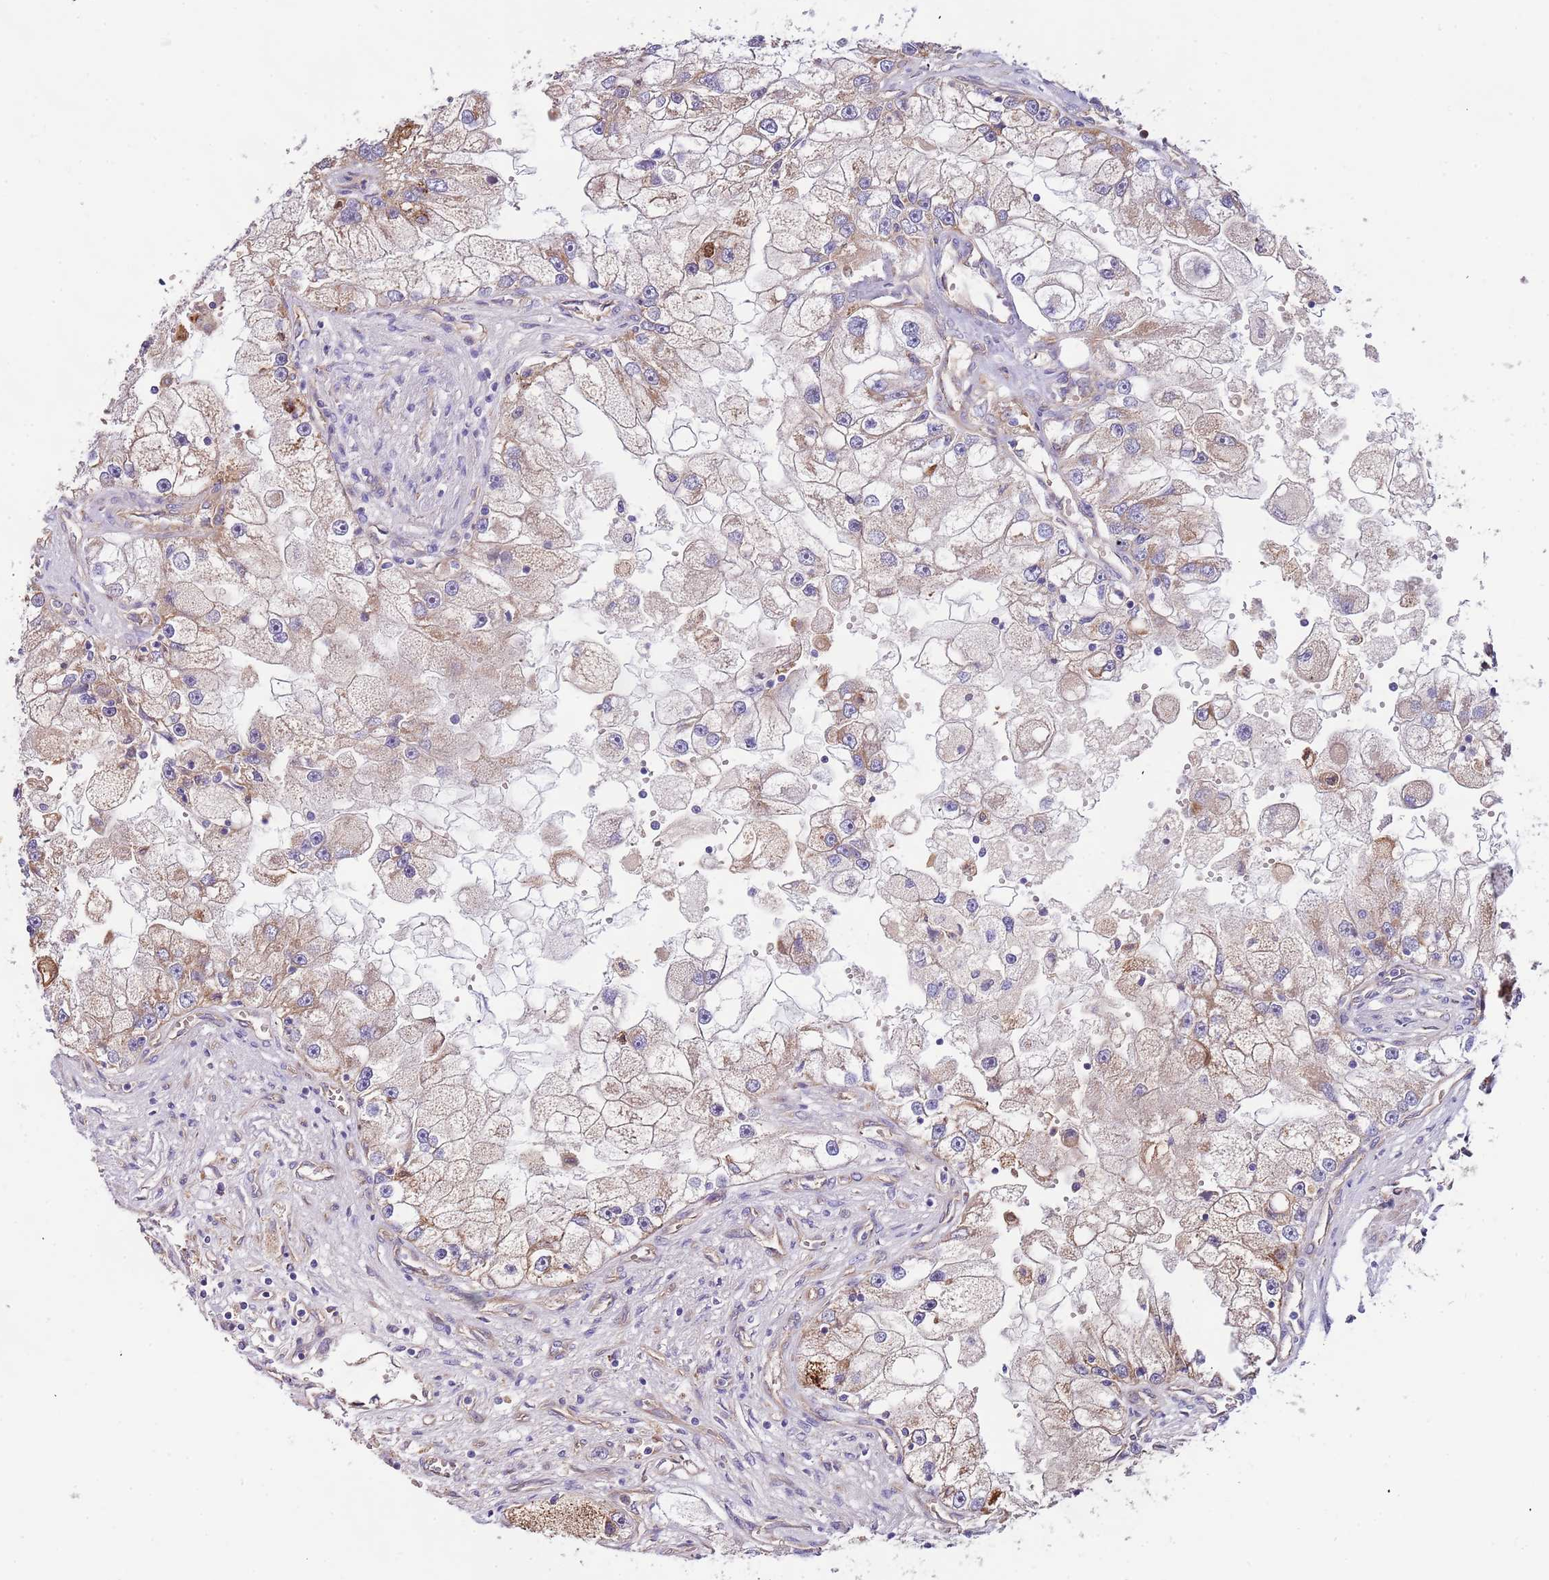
{"staining": {"intensity": "weak", "quantity": "<25%", "location": "cytoplasmic/membranous"}, "tissue": "renal cancer", "cell_type": "Tumor cells", "image_type": "cancer", "snomed": [{"axis": "morphology", "description": "Adenocarcinoma, NOS"}, {"axis": "topography", "description": "Kidney"}], "caption": "Micrograph shows no protein expression in tumor cells of renal cancer (adenocarcinoma) tissue.", "gene": "DOCK6", "patient": {"sex": "male", "age": 63}}